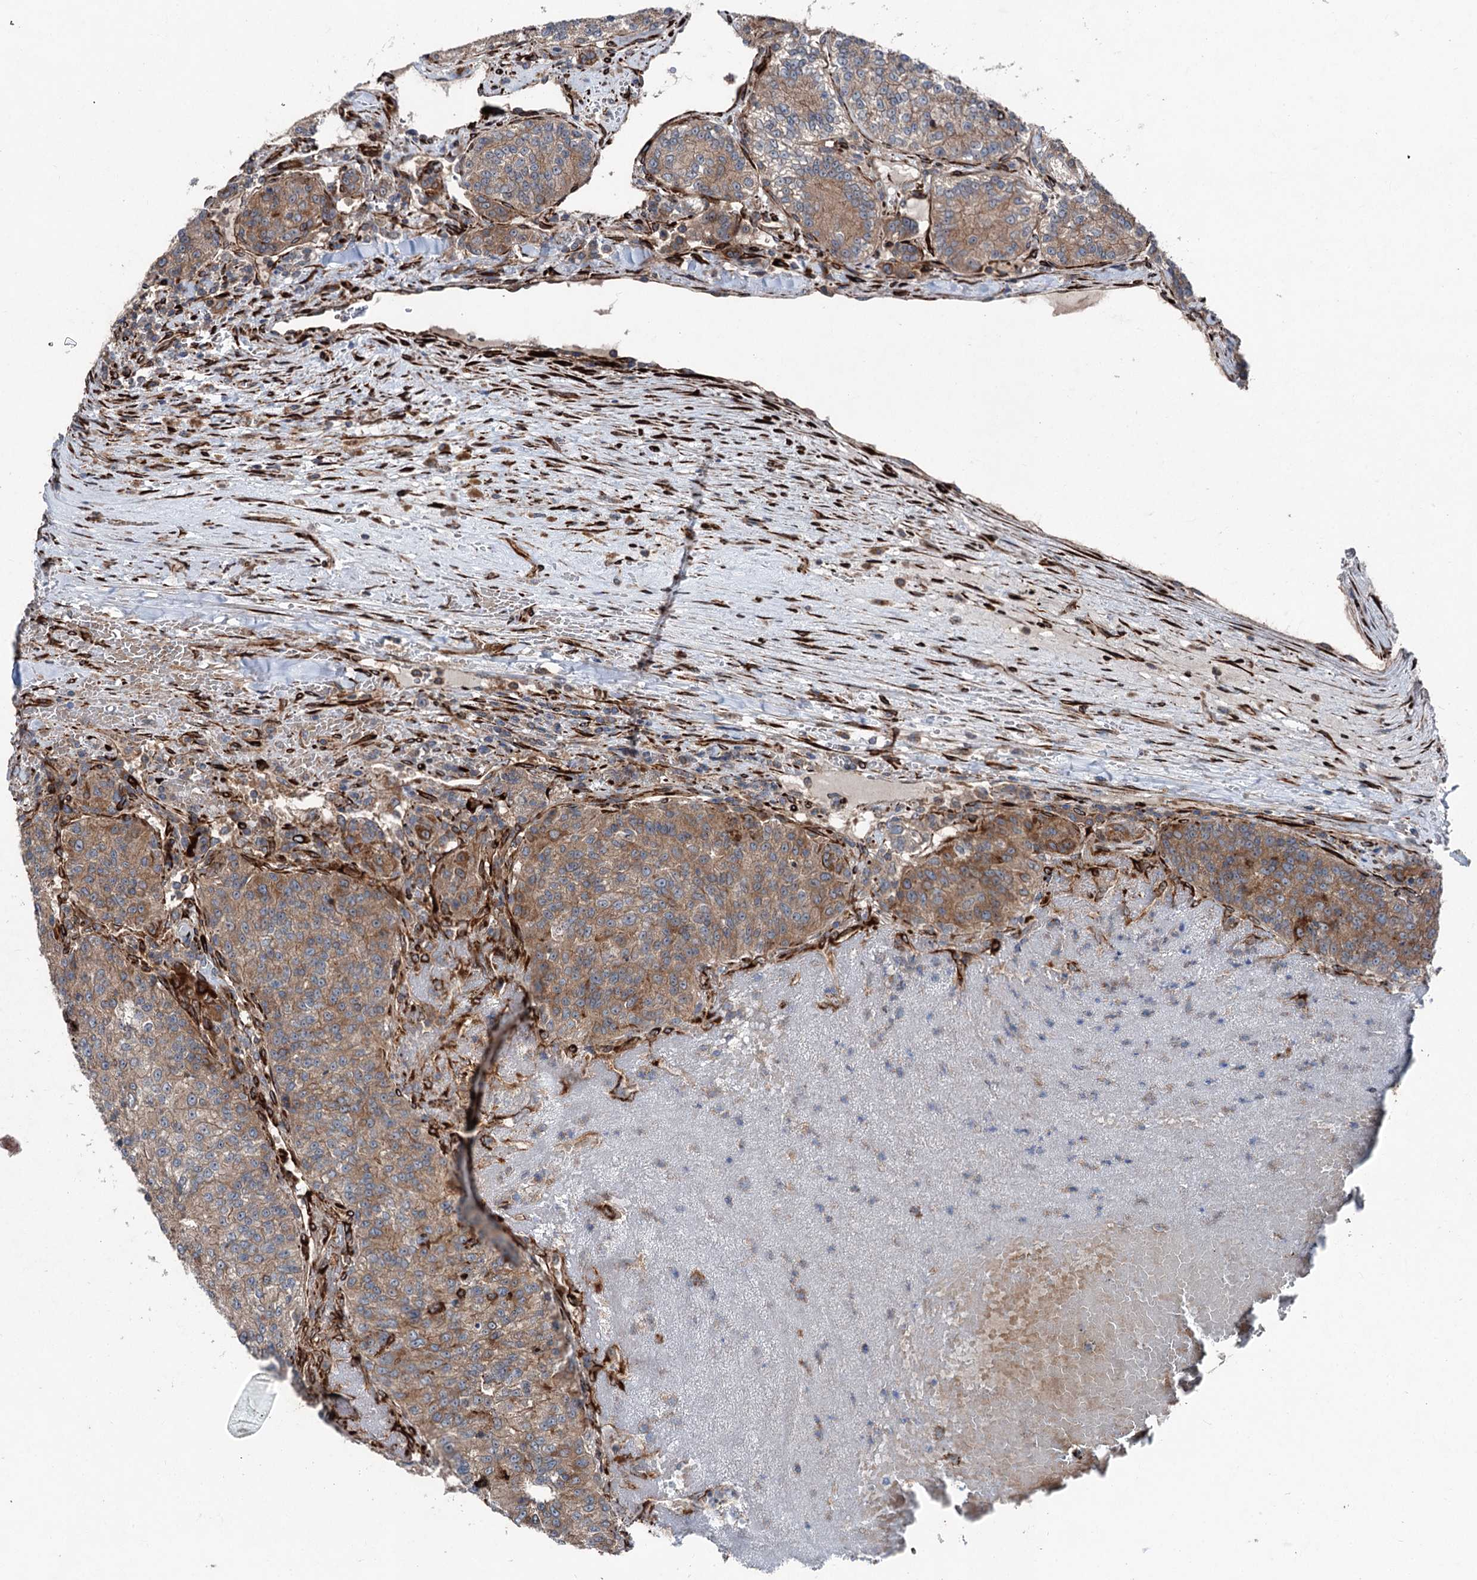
{"staining": {"intensity": "moderate", "quantity": ">75%", "location": "cytoplasmic/membranous"}, "tissue": "renal cancer", "cell_type": "Tumor cells", "image_type": "cancer", "snomed": [{"axis": "morphology", "description": "Adenocarcinoma, NOS"}, {"axis": "topography", "description": "Kidney"}], "caption": "Adenocarcinoma (renal) tissue displays moderate cytoplasmic/membranous expression in about >75% of tumor cells The protein is stained brown, and the nuclei are stained in blue (DAB (3,3'-diaminobenzidine) IHC with brightfield microscopy, high magnification).", "gene": "DDIAS", "patient": {"sex": "female", "age": 63}}